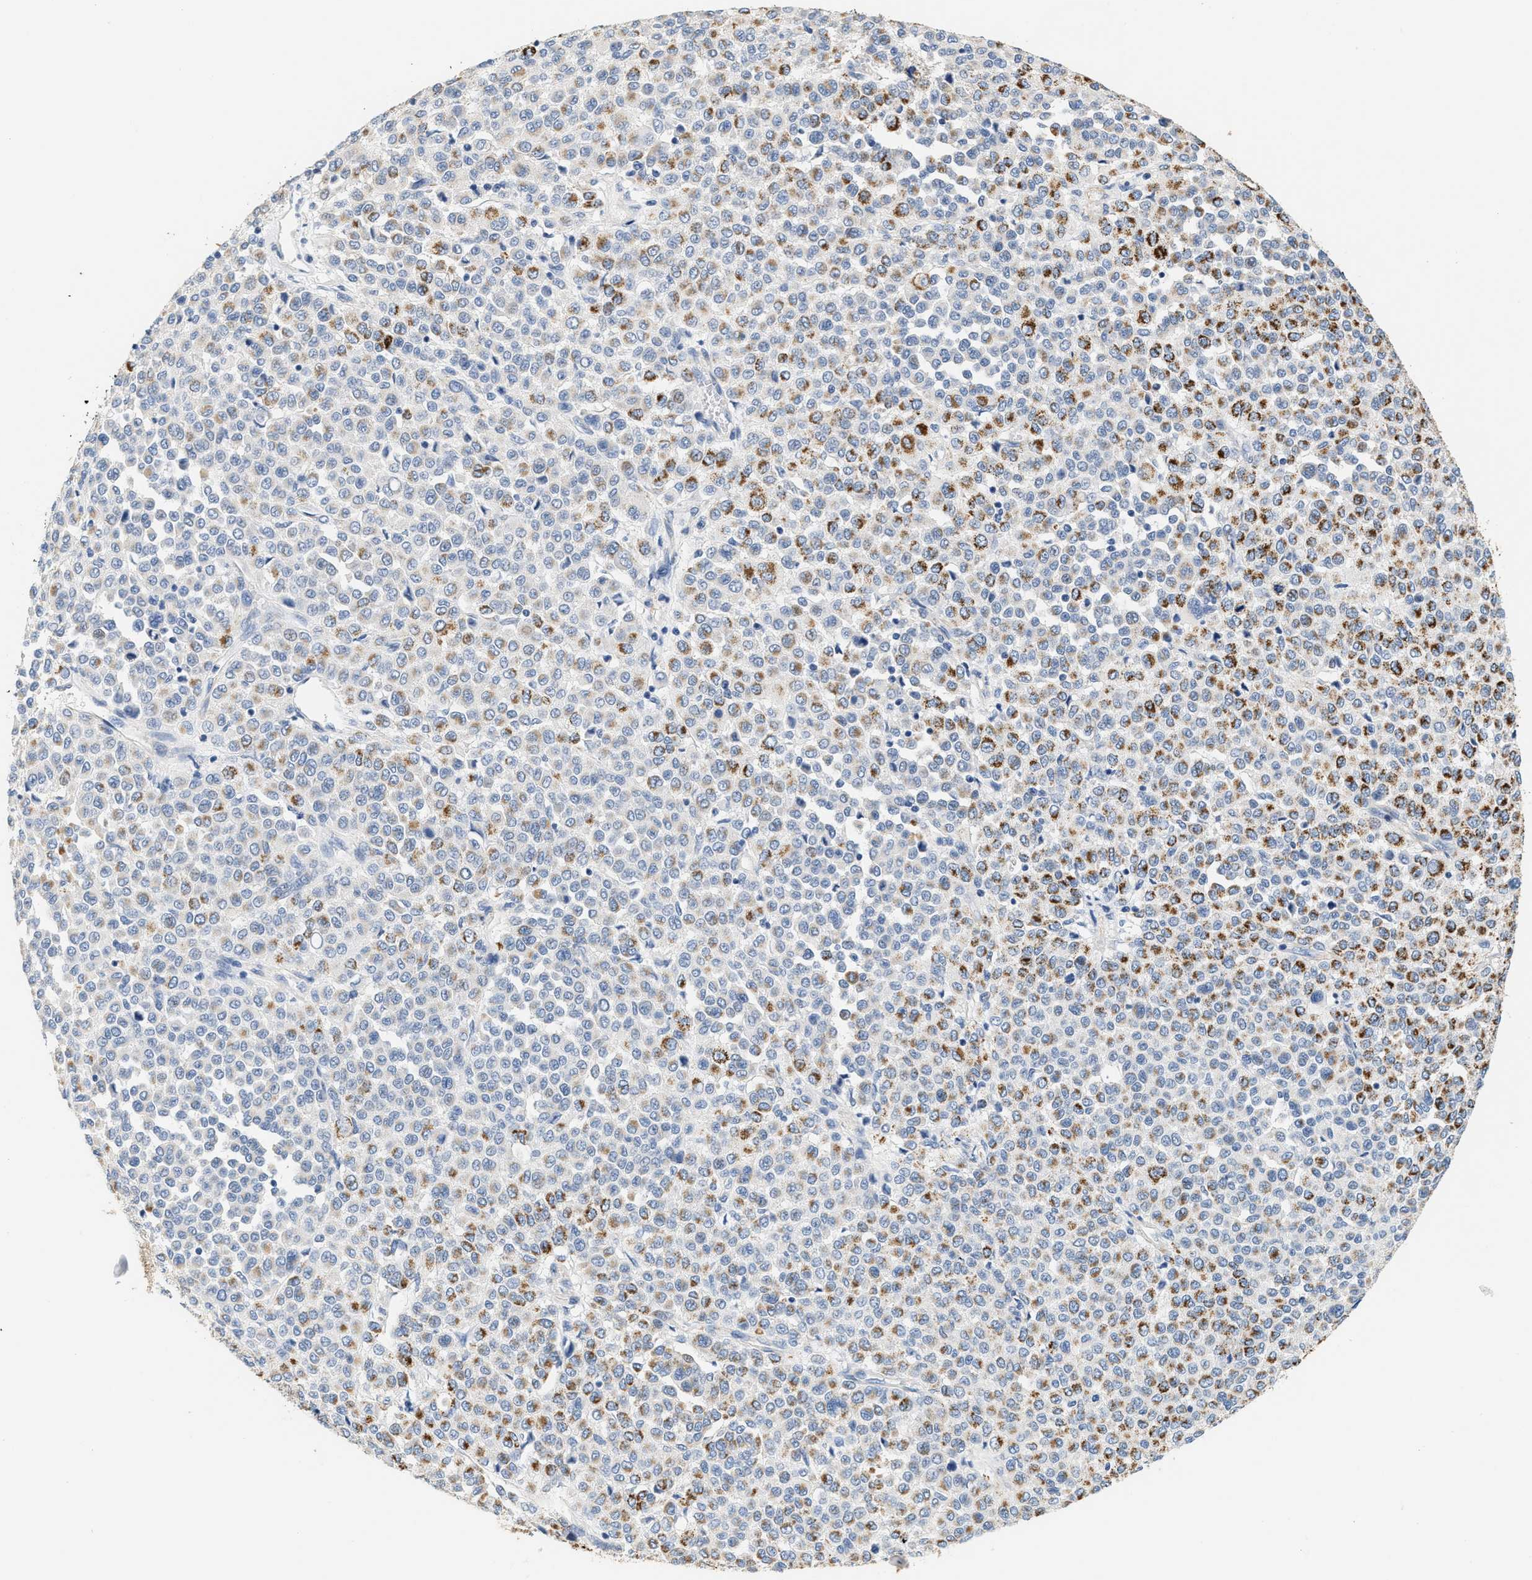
{"staining": {"intensity": "strong", "quantity": "25%-75%", "location": "cytoplasmic/membranous"}, "tissue": "melanoma", "cell_type": "Tumor cells", "image_type": "cancer", "snomed": [{"axis": "morphology", "description": "Malignant melanoma, Metastatic site"}, {"axis": "topography", "description": "Pancreas"}], "caption": "High-magnification brightfield microscopy of melanoma stained with DAB (brown) and counterstained with hematoxylin (blue). tumor cells exhibit strong cytoplasmic/membranous positivity is appreciated in approximately25%-75% of cells.", "gene": "SHMT2", "patient": {"sex": "female", "age": 30}}